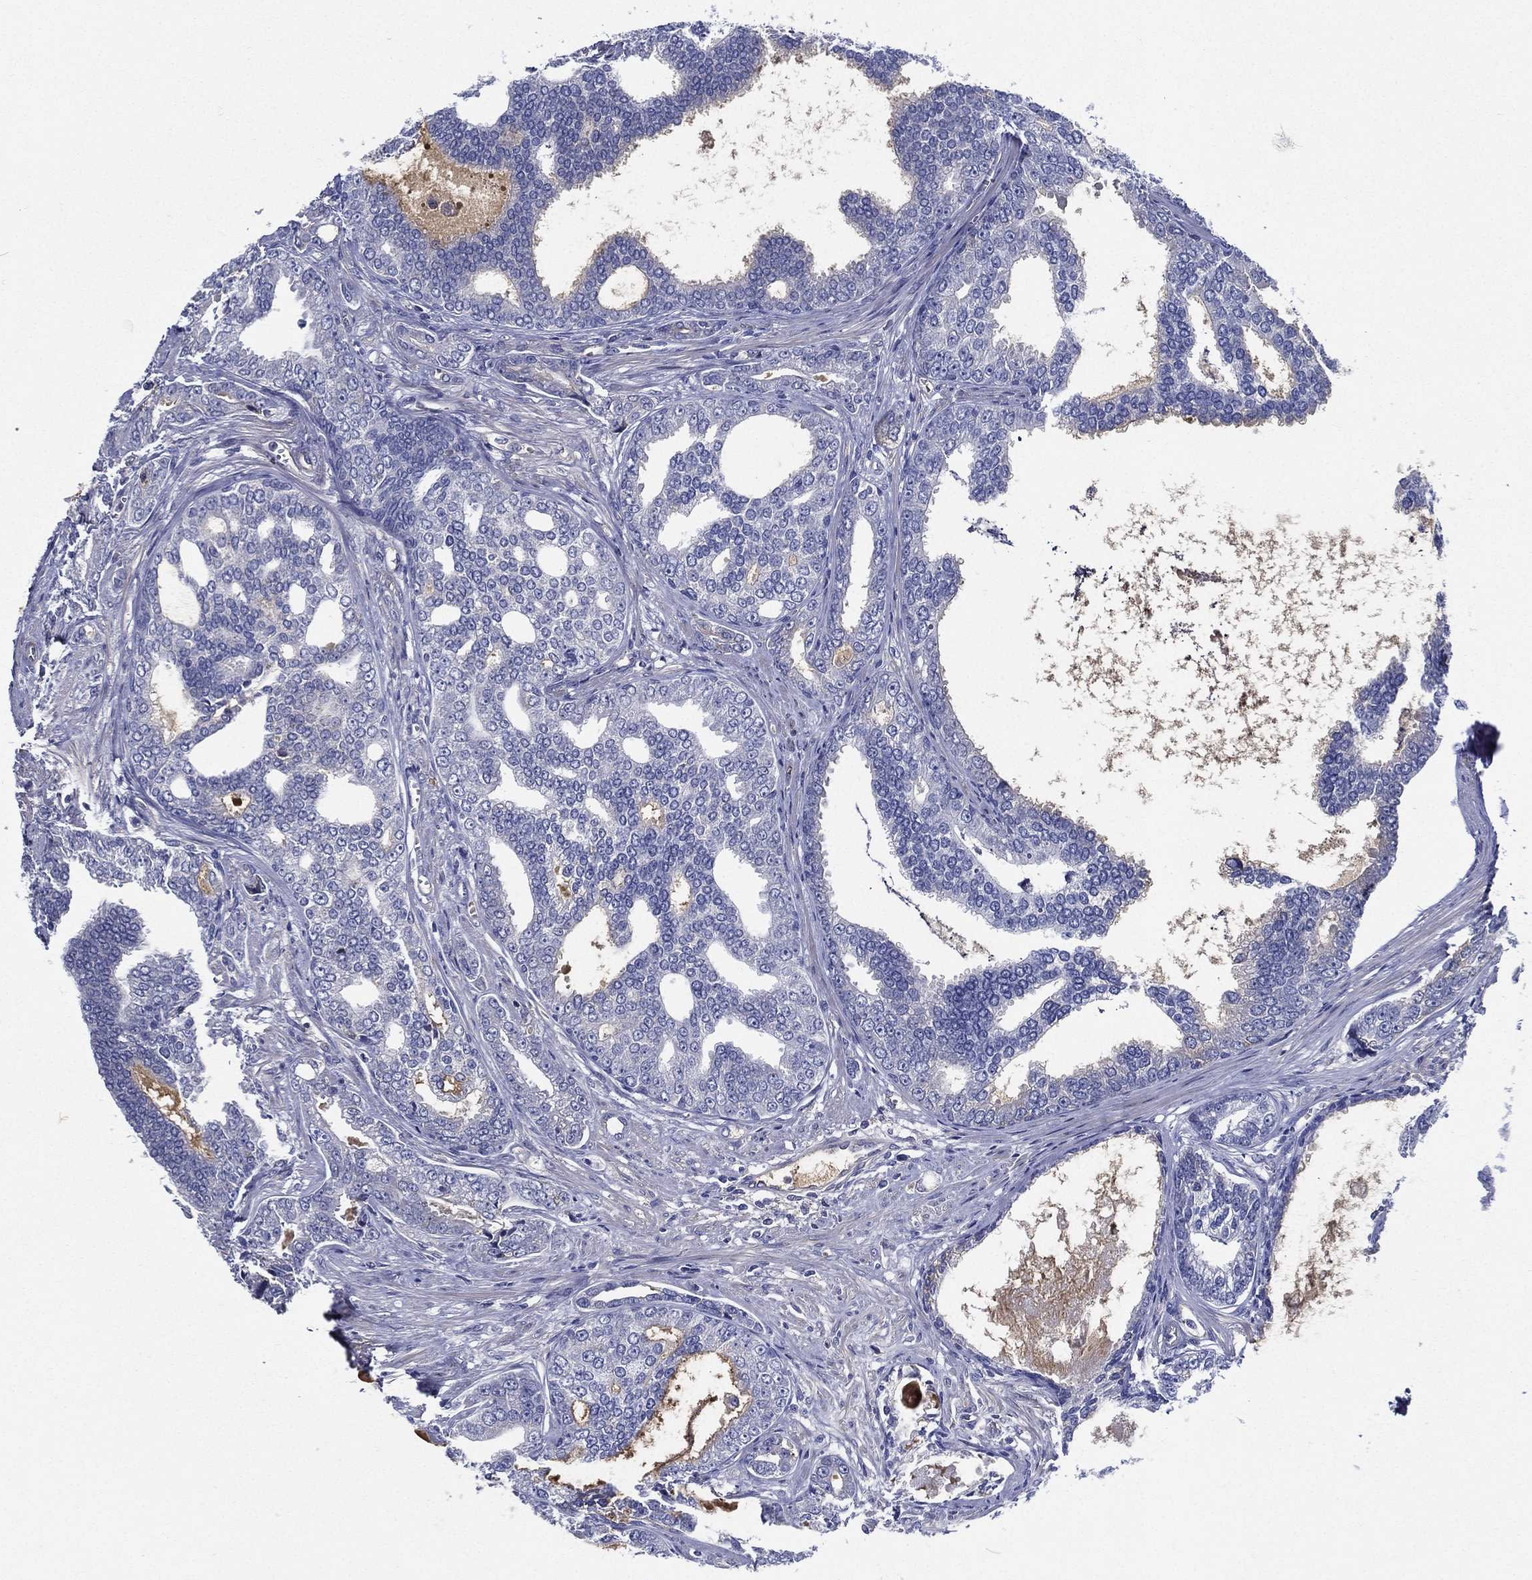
{"staining": {"intensity": "negative", "quantity": "none", "location": "none"}, "tissue": "prostate cancer", "cell_type": "Tumor cells", "image_type": "cancer", "snomed": [{"axis": "morphology", "description": "Adenocarcinoma, NOS"}, {"axis": "topography", "description": "Prostate"}], "caption": "Immunohistochemistry of human prostate adenocarcinoma exhibits no staining in tumor cells.", "gene": "TMPRSS11D", "patient": {"sex": "male", "age": 67}}